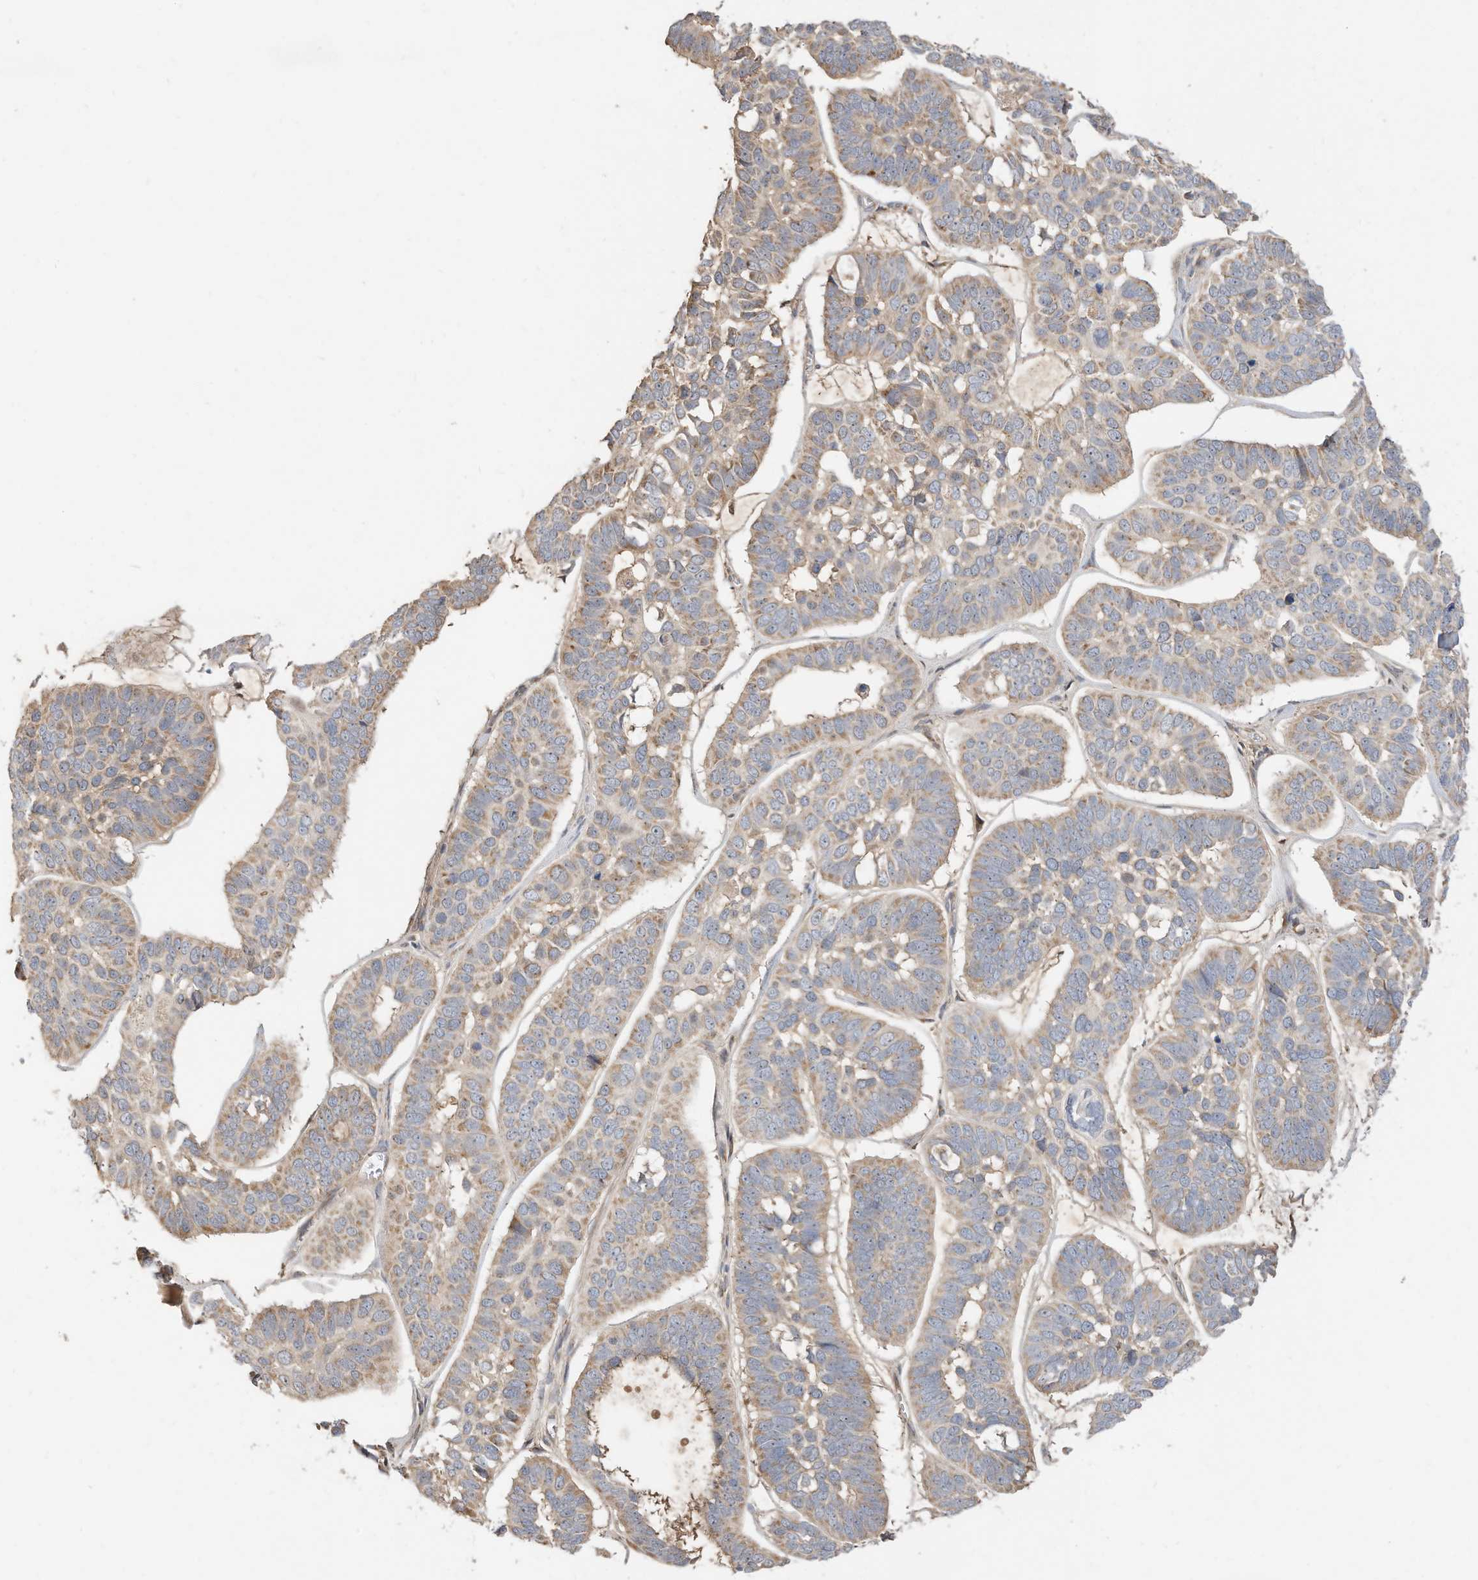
{"staining": {"intensity": "moderate", "quantity": "25%-75%", "location": "cytoplasmic/membranous"}, "tissue": "skin cancer", "cell_type": "Tumor cells", "image_type": "cancer", "snomed": [{"axis": "morphology", "description": "Basal cell carcinoma"}, {"axis": "topography", "description": "Skin"}], "caption": "Immunohistochemical staining of skin cancer shows medium levels of moderate cytoplasmic/membranous protein expression in about 25%-75% of tumor cells.", "gene": "CAGE1", "patient": {"sex": "male", "age": 62}}